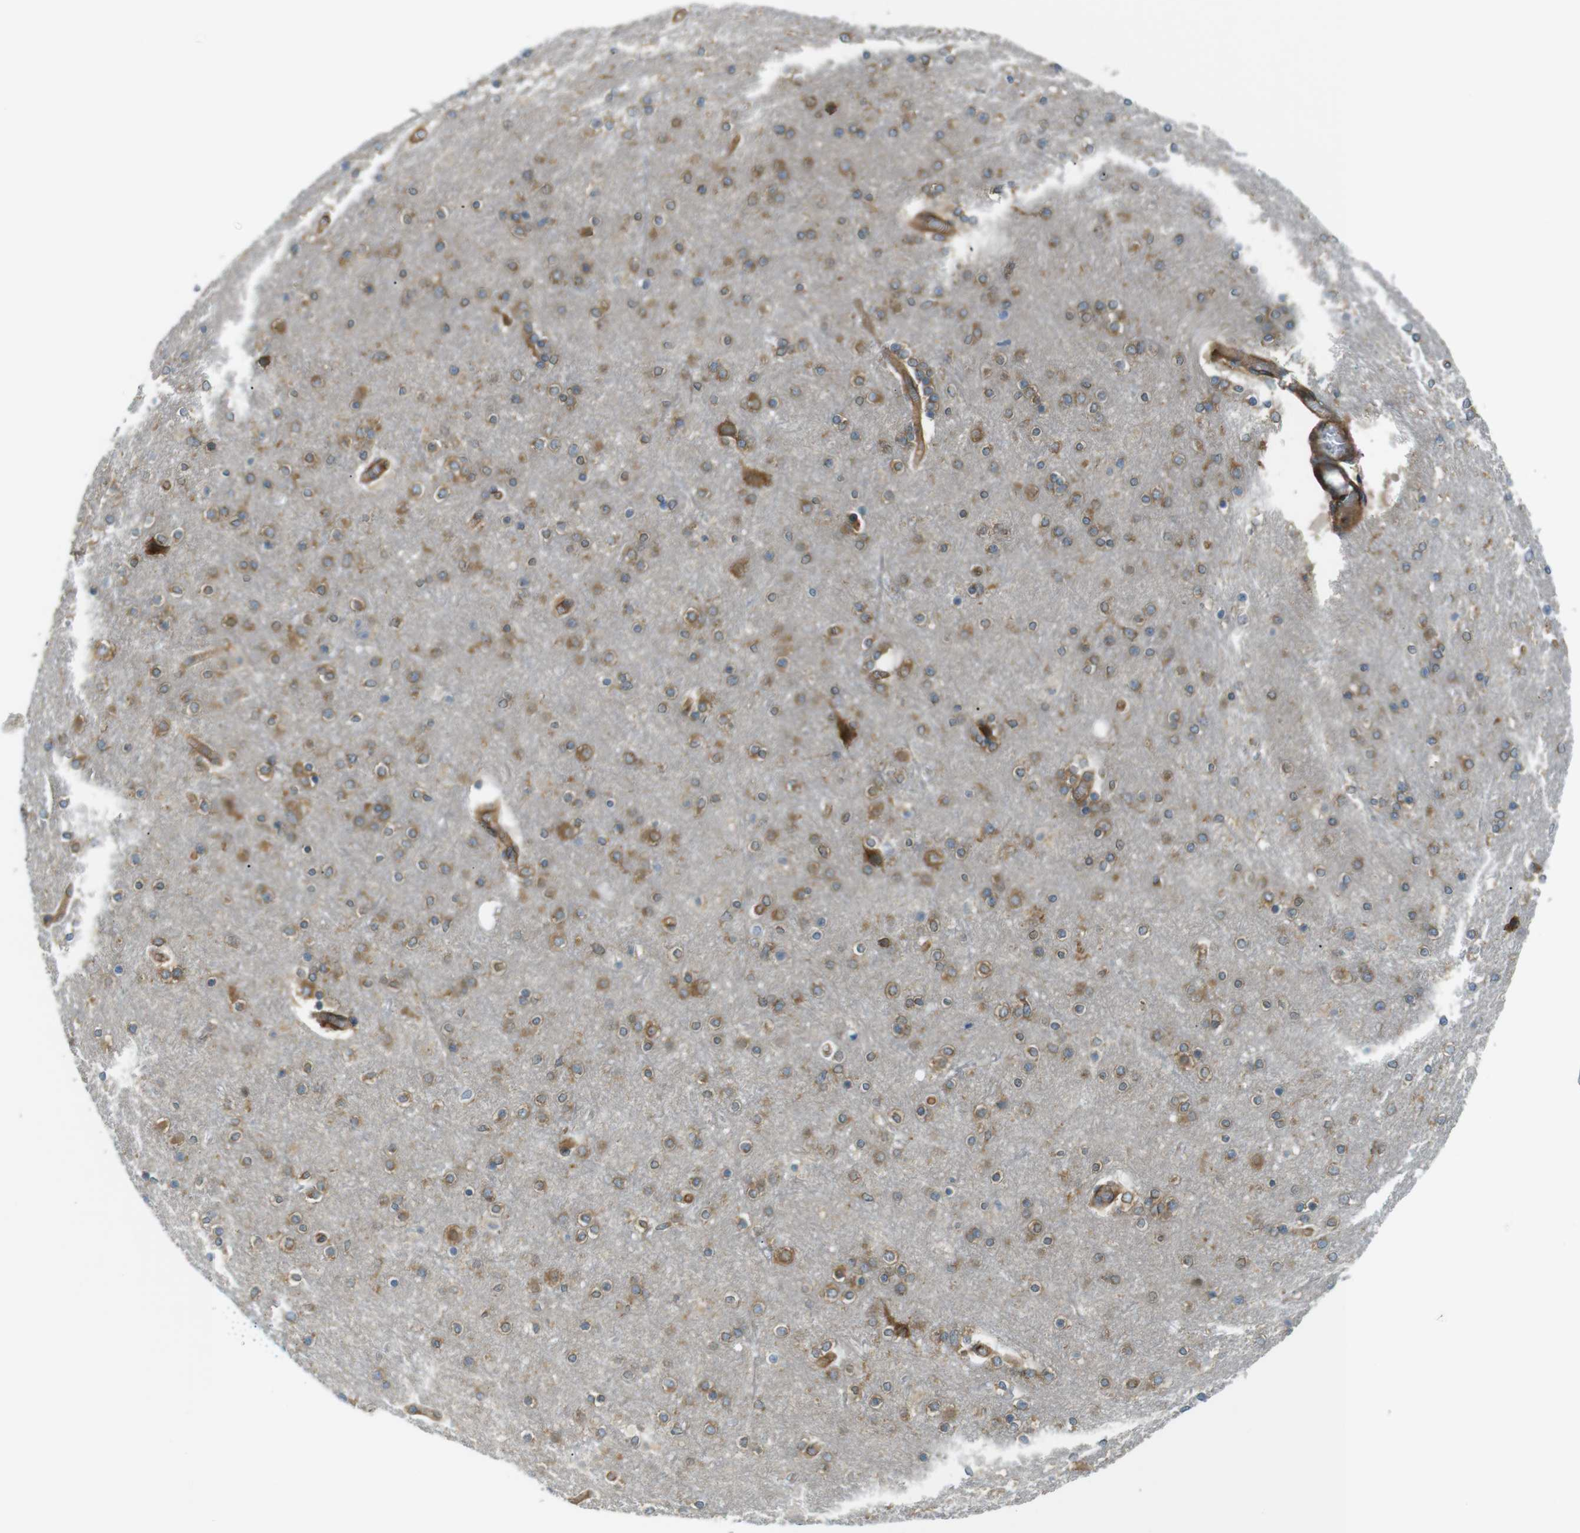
{"staining": {"intensity": "moderate", "quantity": ">75%", "location": "cytoplasmic/membranous"}, "tissue": "cerebral cortex", "cell_type": "Endothelial cells", "image_type": "normal", "snomed": [{"axis": "morphology", "description": "Normal tissue, NOS"}, {"axis": "topography", "description": "Cerebral cortex"}], "caption": "High-magnification brightfield microscopy of unremarkable cerebral cortex stained with DAB (brown) and counterstained with hematoxylin (blue). endothelial cells exhibit moderate cytoplasmic/membranous expression is present in about>75% of cells.", "gene": "TSC1", "patient": {"sex": "female", "age": 54}}